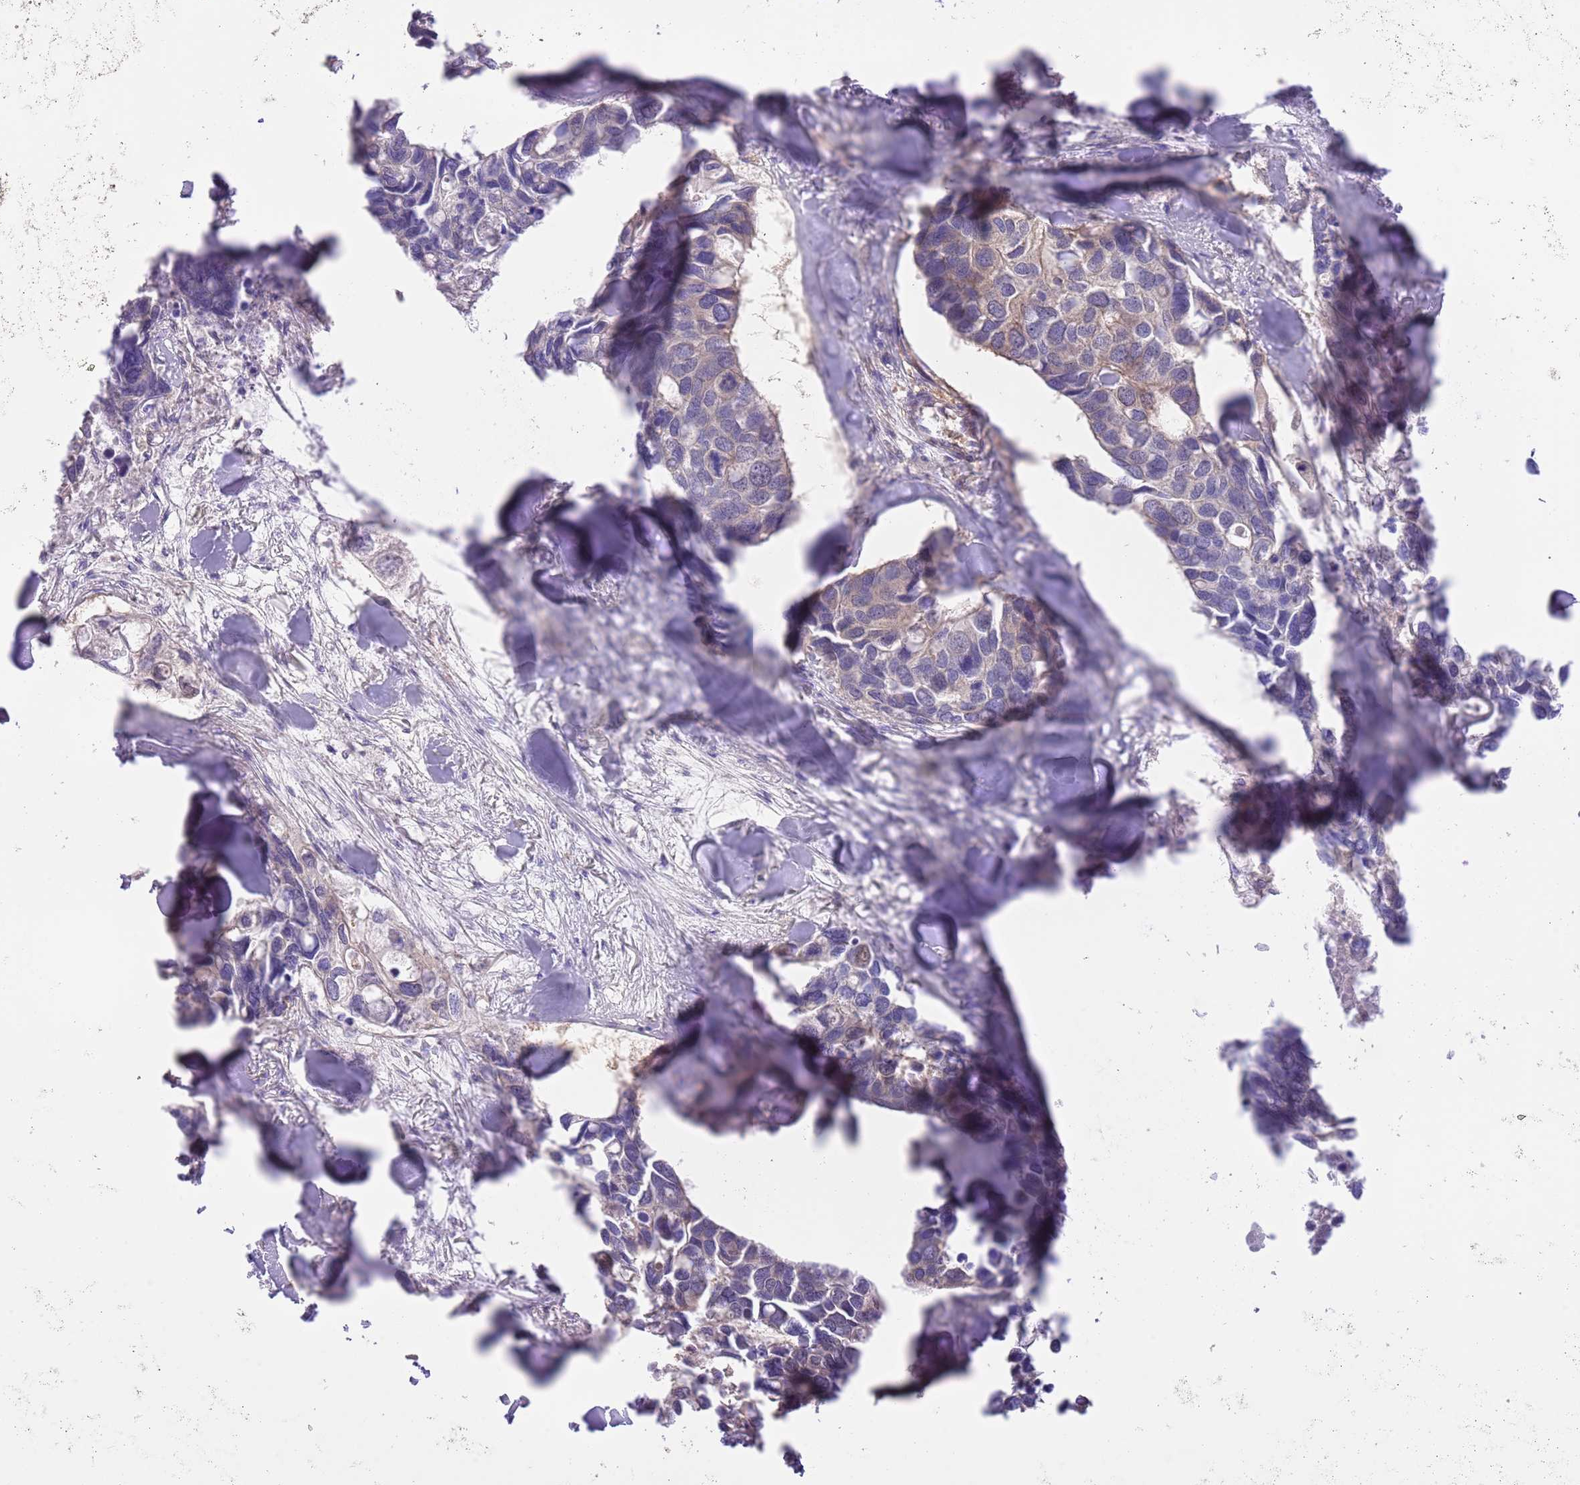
{"staining": {"intensity": "weak", "quantity": "<25%", "location": "cytoplasmic/membranous"}, "tissue": "breast cancer", "cell_type": "Tumor cells", "image_type": "cancer", "snomed": [{"axis": "morphology", "description": "Duct carcinoma"}, {"axis": "topography", "description": "Breast"}], "caption": "A high-resolution histopathology image shows immunohistochemistry staining of infiltrating ductal carcinoma (breast), which shows no significant positivity in tumor cells.", "gene": "PRR32", "patient": {"sex": "female", "age": 83}}